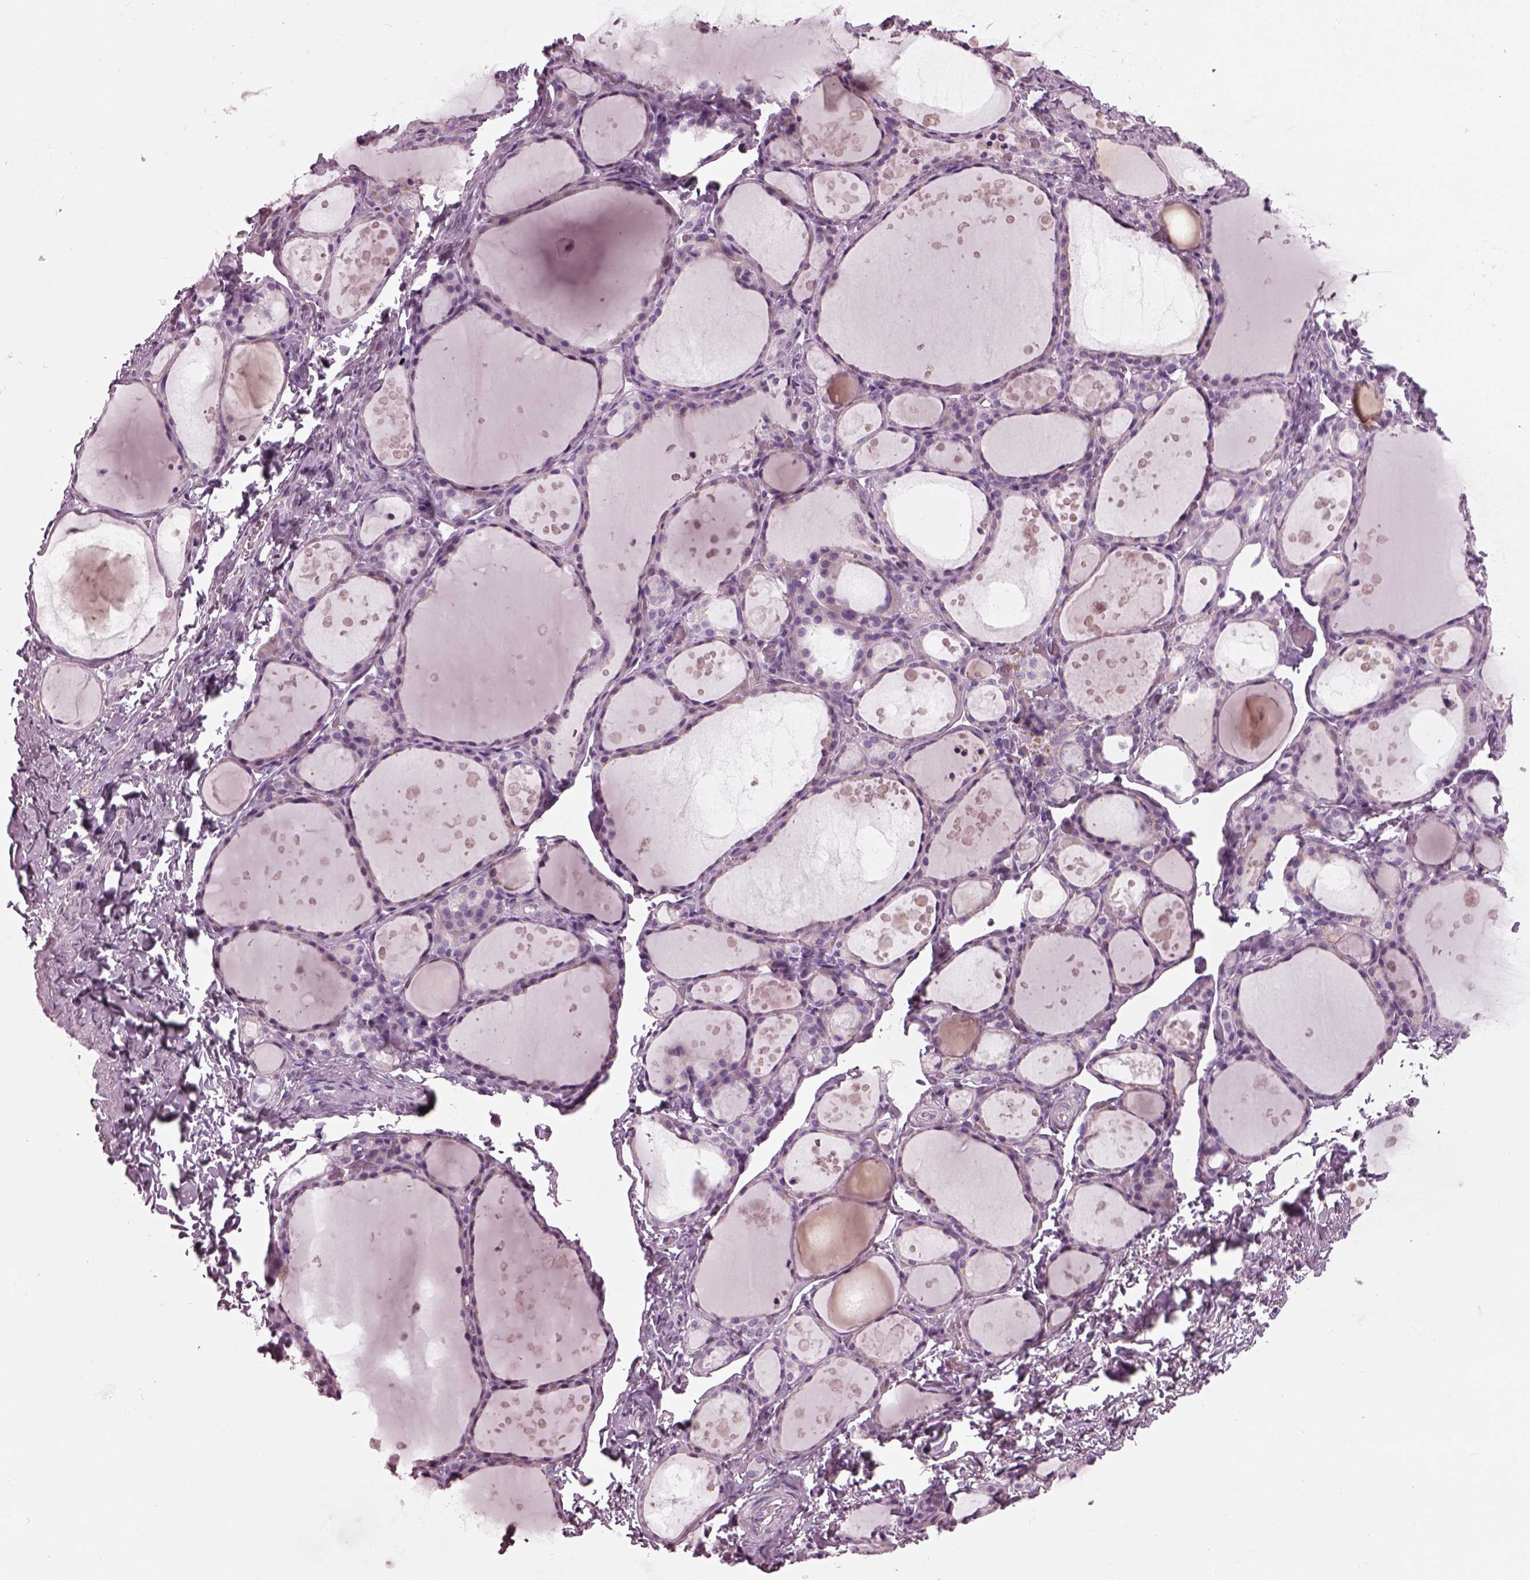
{"staining": {"intensity": "negative", "quantity": "none", "location": "none"}, "tissue": "thyroid gland", "cell_type": "Glandular cells", "image_type": "normal", "snomed": [{"axis": "morphology", "description": "Normal tissue, NOS"}, {"axis": "topography", "description": "Thyroid gland"}], "caption": "Immunohistochemistry of normal thyroid gland shows no expression in glandular cells. (Stains: DAB (3,3'-diaminobenzidine) immunohistochemistry (IHC) with hematoxylin counter stain, Microscopy: brightfield microscopy at high magnification).", "gene": "DPYSL5", "patient": {"sex": "male", "age": 68}}